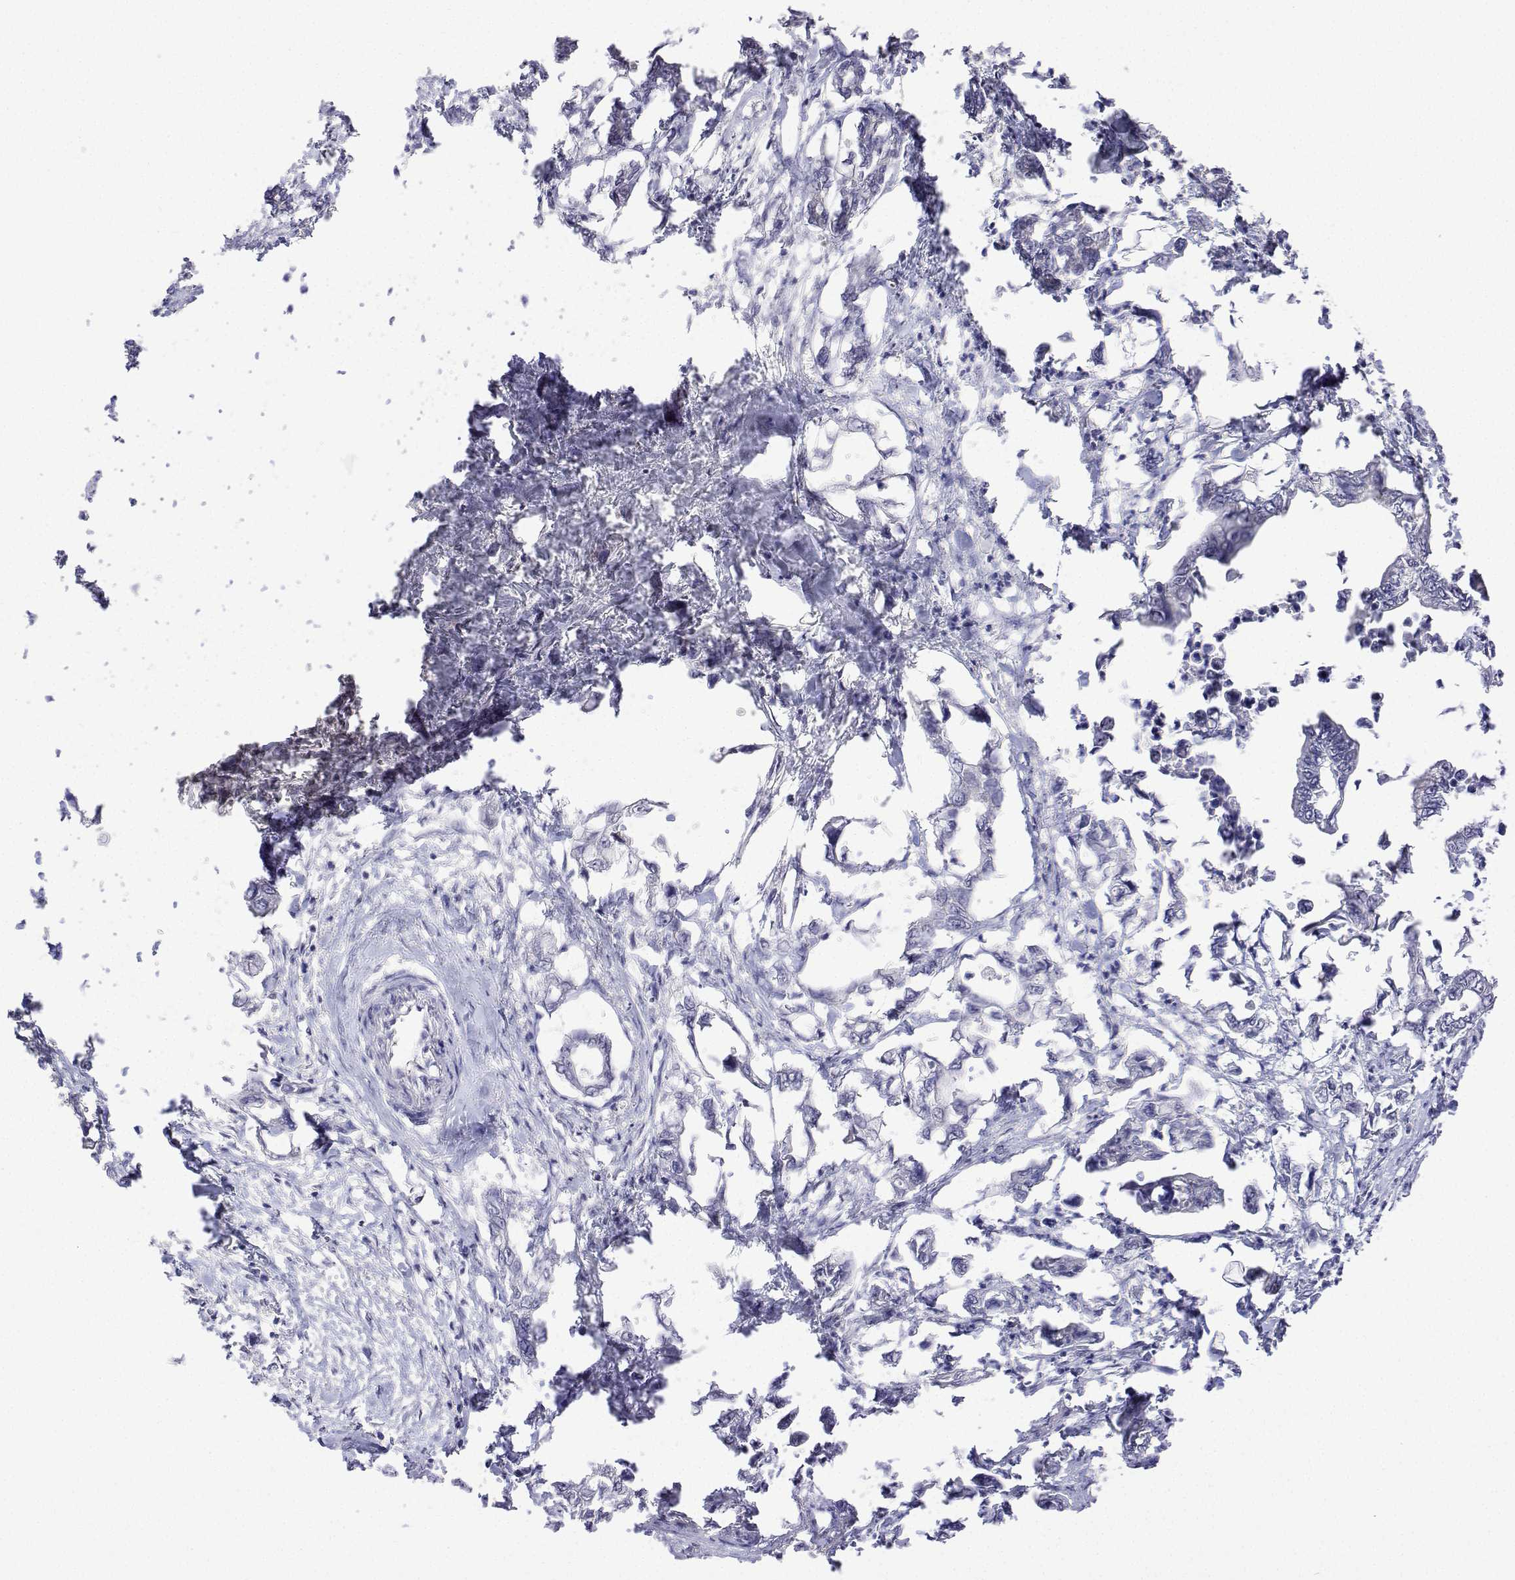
{"staining": {"intensity": "negative", "quantity": "none", "location": "none"}, "tissue": "pancreatic cancer", "cell_type": "Tumor cells", "image_type": "cancer", "snomed": [{"axis": "morphology", "description": "Adenocarcinoma, NOS"}, {"axis": "topography", "description": "Pancreas"}], "caption": "A histopathology image of human pancreatic cancer (adenocarcinoma) is negative for staining in tumor cells. (DAB IHC, high magnification).", "gene": "PLCB1", "patient": {"sex": "male", "age": 61}}